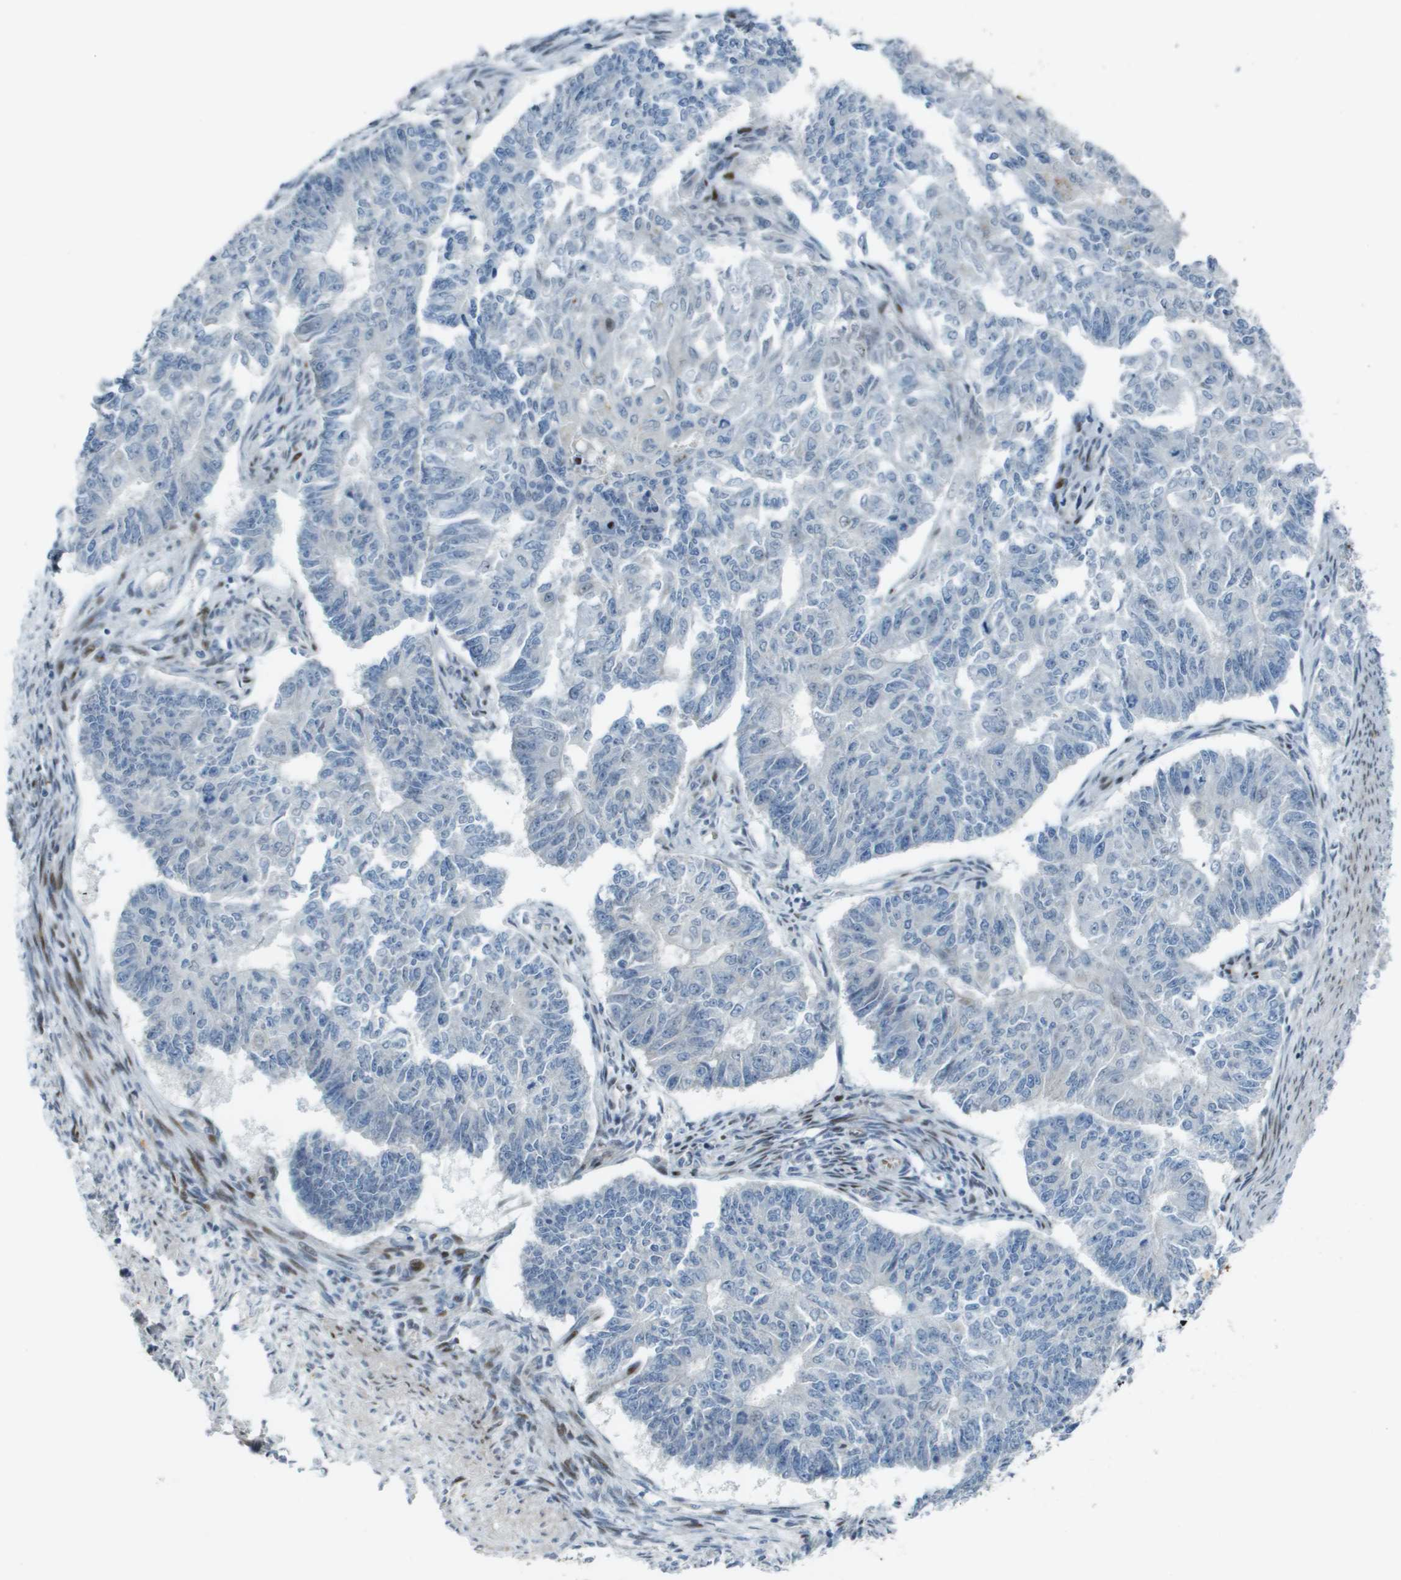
{"staining": {"intensity": "negative", "quantity": "none", "location": "none"}, "tissue": "endometrial cancer", "cell_type": "Tumor cells", "image_type": "cancer", "snomed": [{"axis": "morphology", "description": "Adenocarcinoma, NOS"}, {"axis": "topography", "description": "Endometrium"}], "caption": "There is no significant positivity in tumor cells of endometrial cancer.", "gene": "MGAT3", "patient": {"sex": "female", "age": 32}}